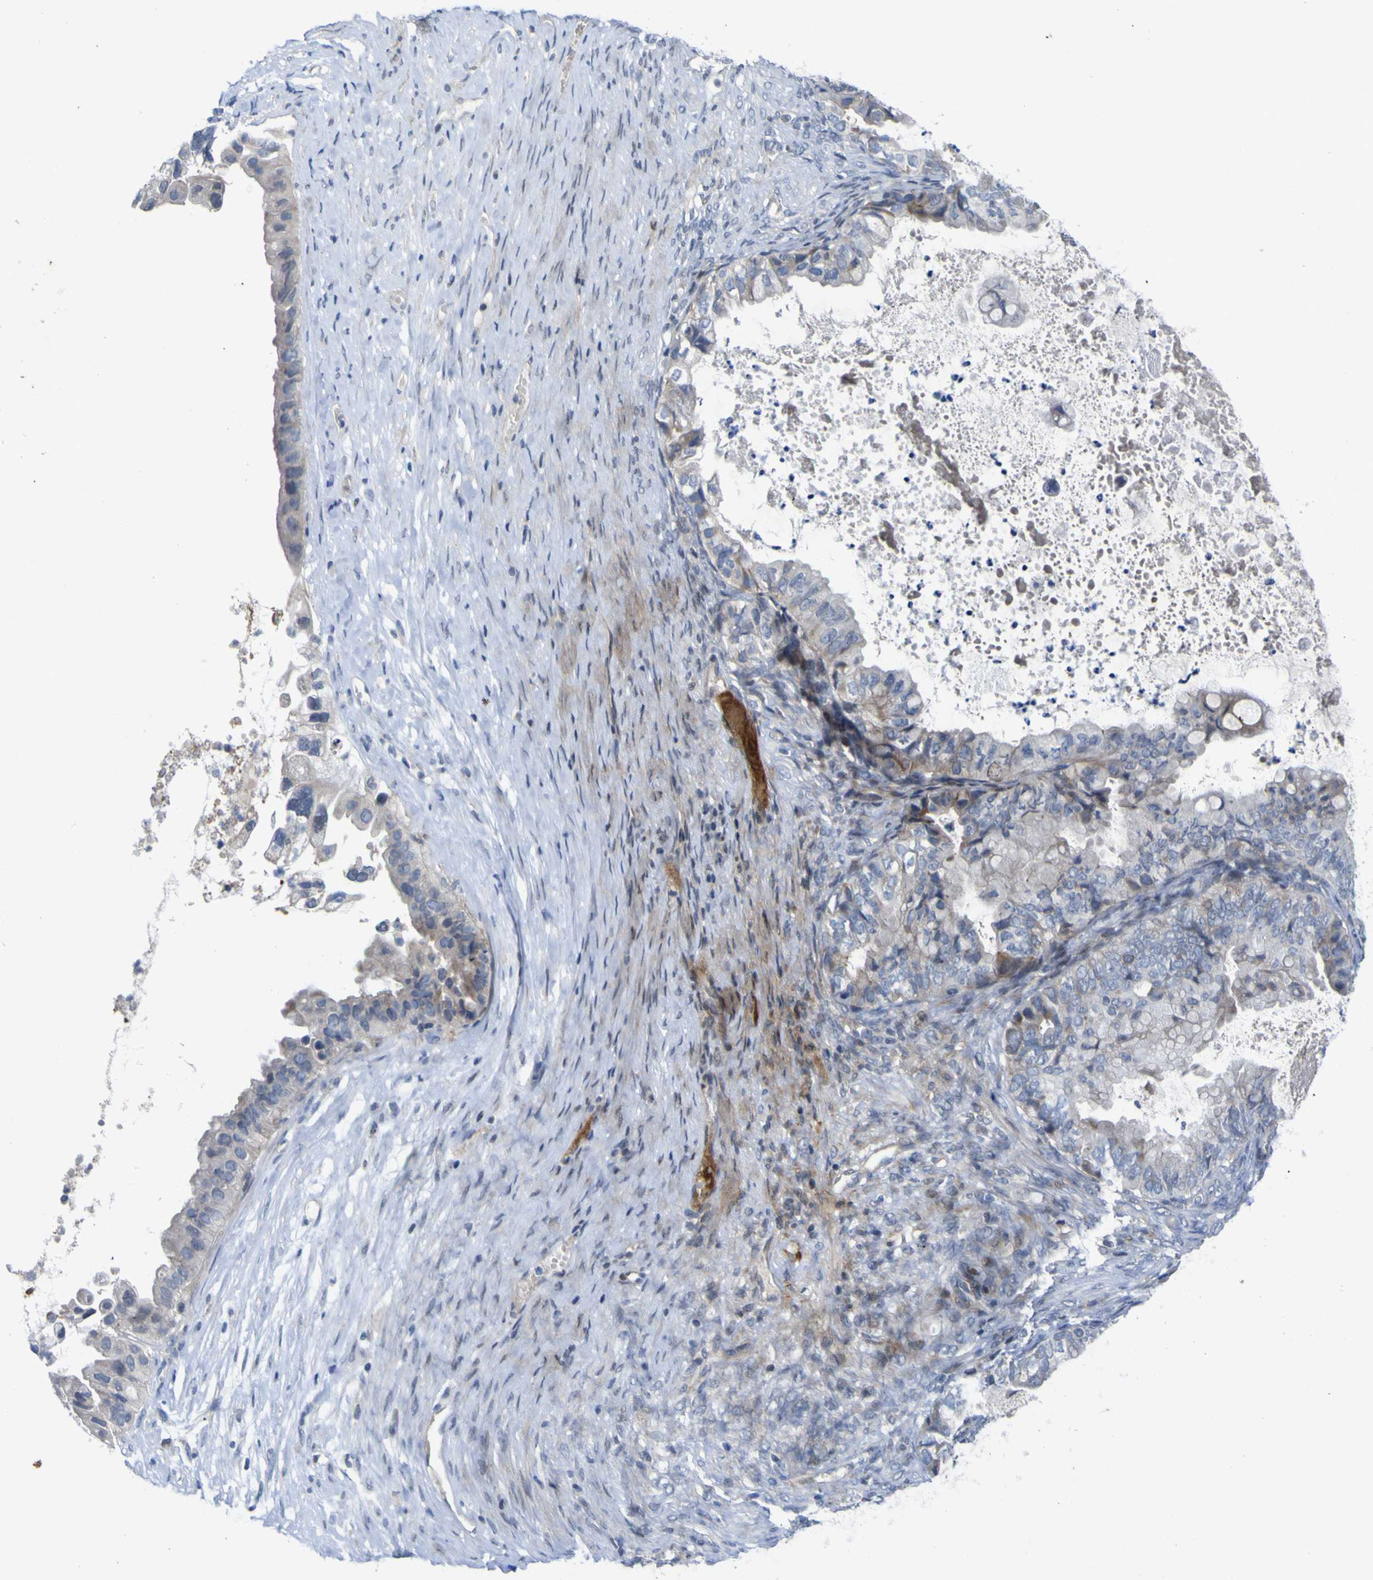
{"staining": {"intensity": "weak", "quantity": "<25%", "location": "cytoplasmic/membranous"}, "tissue": "ovarian cancer", "cell_type": "Tumor cells", "image_type": "cancer", "snomed": [{"axis": "morphology", "description": "Cystadenocarcinoma, mucinous, NOS"}, {"axis": "topography", "description": "Ovary"}], "caption": "A histopathology image of ovarian cancer (mucinous cystadenocarcinoma) stained for a protein displays no brown staining in tumor cells.", "gene": "NAV1", "patient": {"sex": "female", "age": 80}}